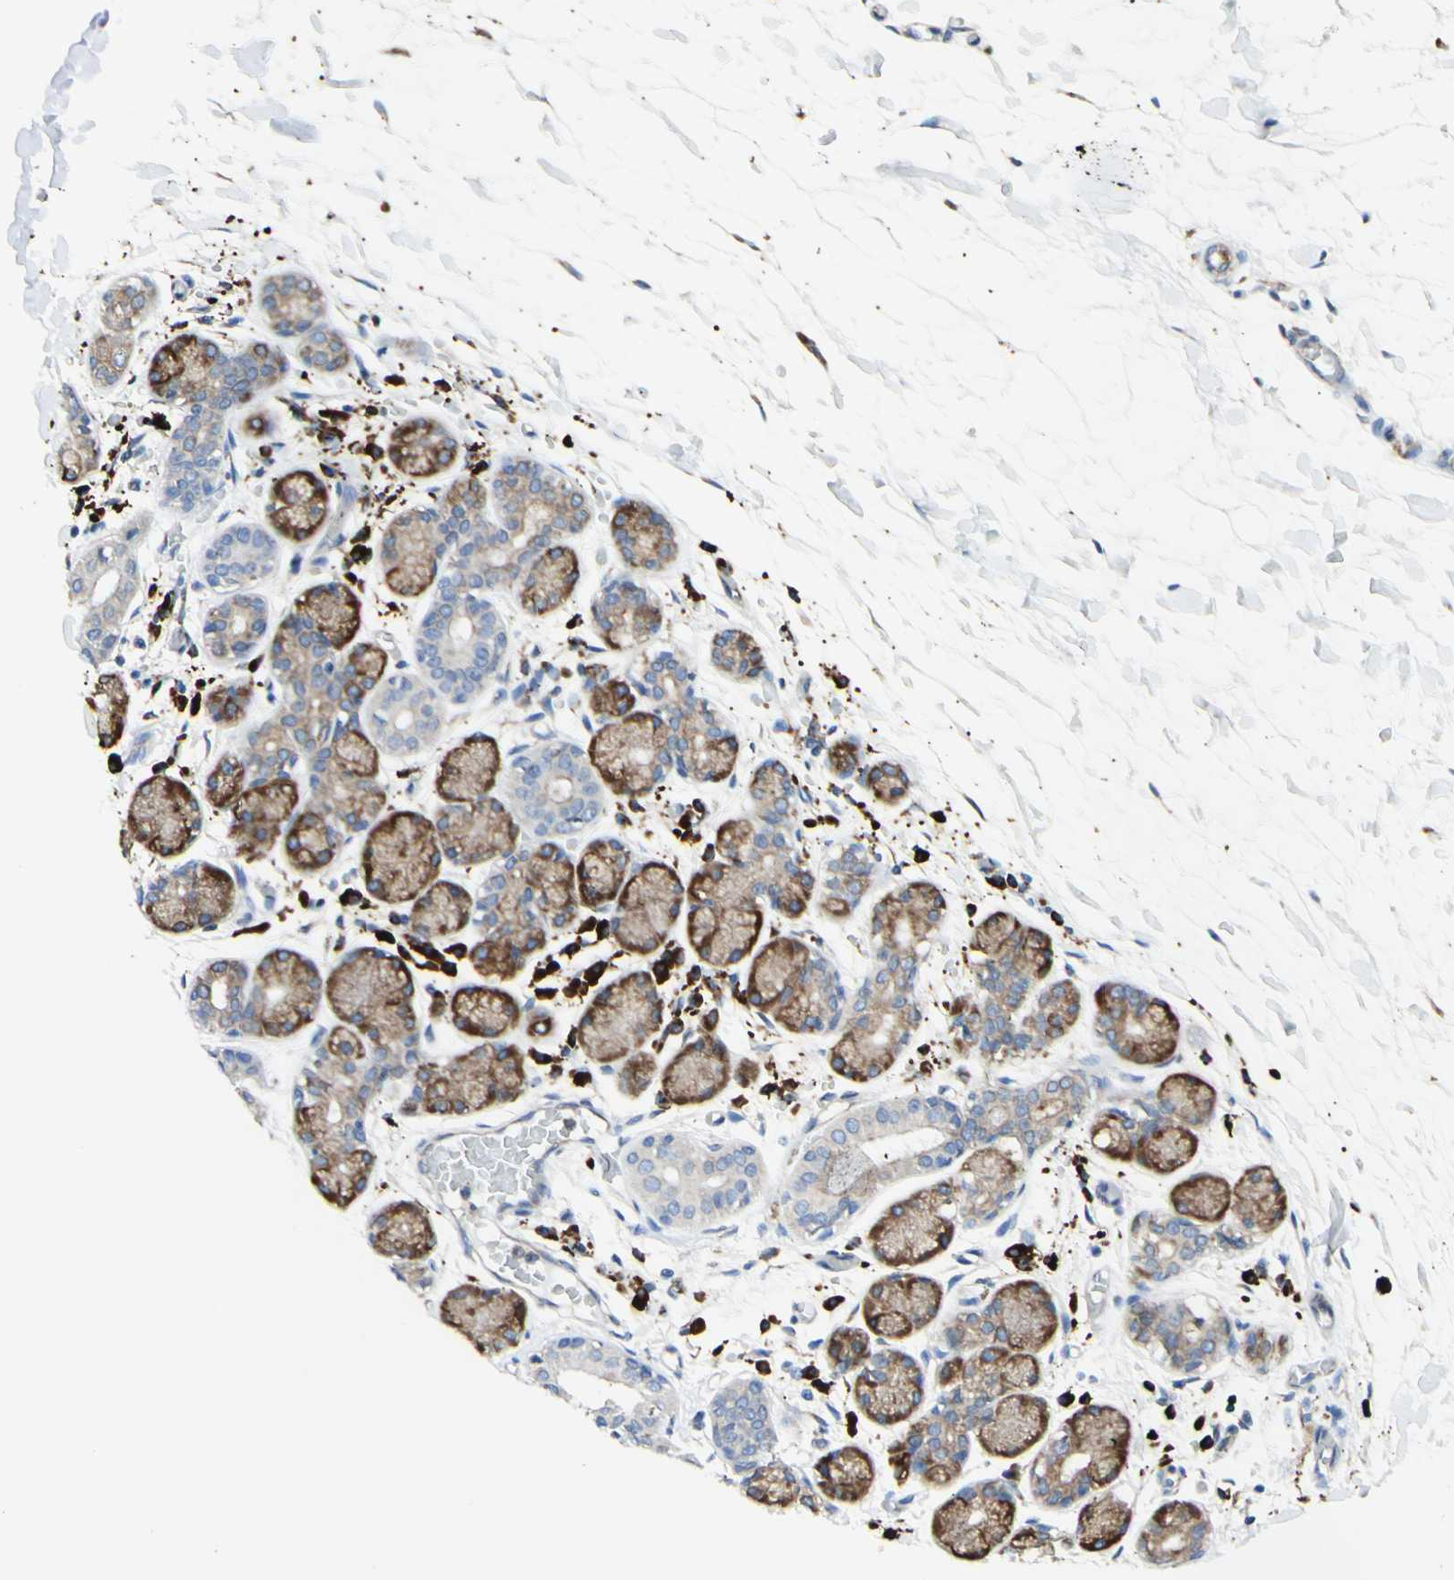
{"staining": {"intensity": "moderate", "quantity": "25%-75%", "location": "cytoplasmic/membranous"}, "tissue": "salivary gland", "cell_type": "Glandular cells", "image_type": "normal", "snomed": [{"axis": "morphology", "description": "Normal tissue, NOS"}, {"axis": "topography", "description": "Salivary gland"}], "caption": "Moderate cytoplasmic/membranous positivity for a protein is present in approximately 25%-75% of glandular cells of benign salivary gland using immunohistochemistry (IHC).", "gene": "DNAJB11", "patient": {"sex": "female", "age": 24}}